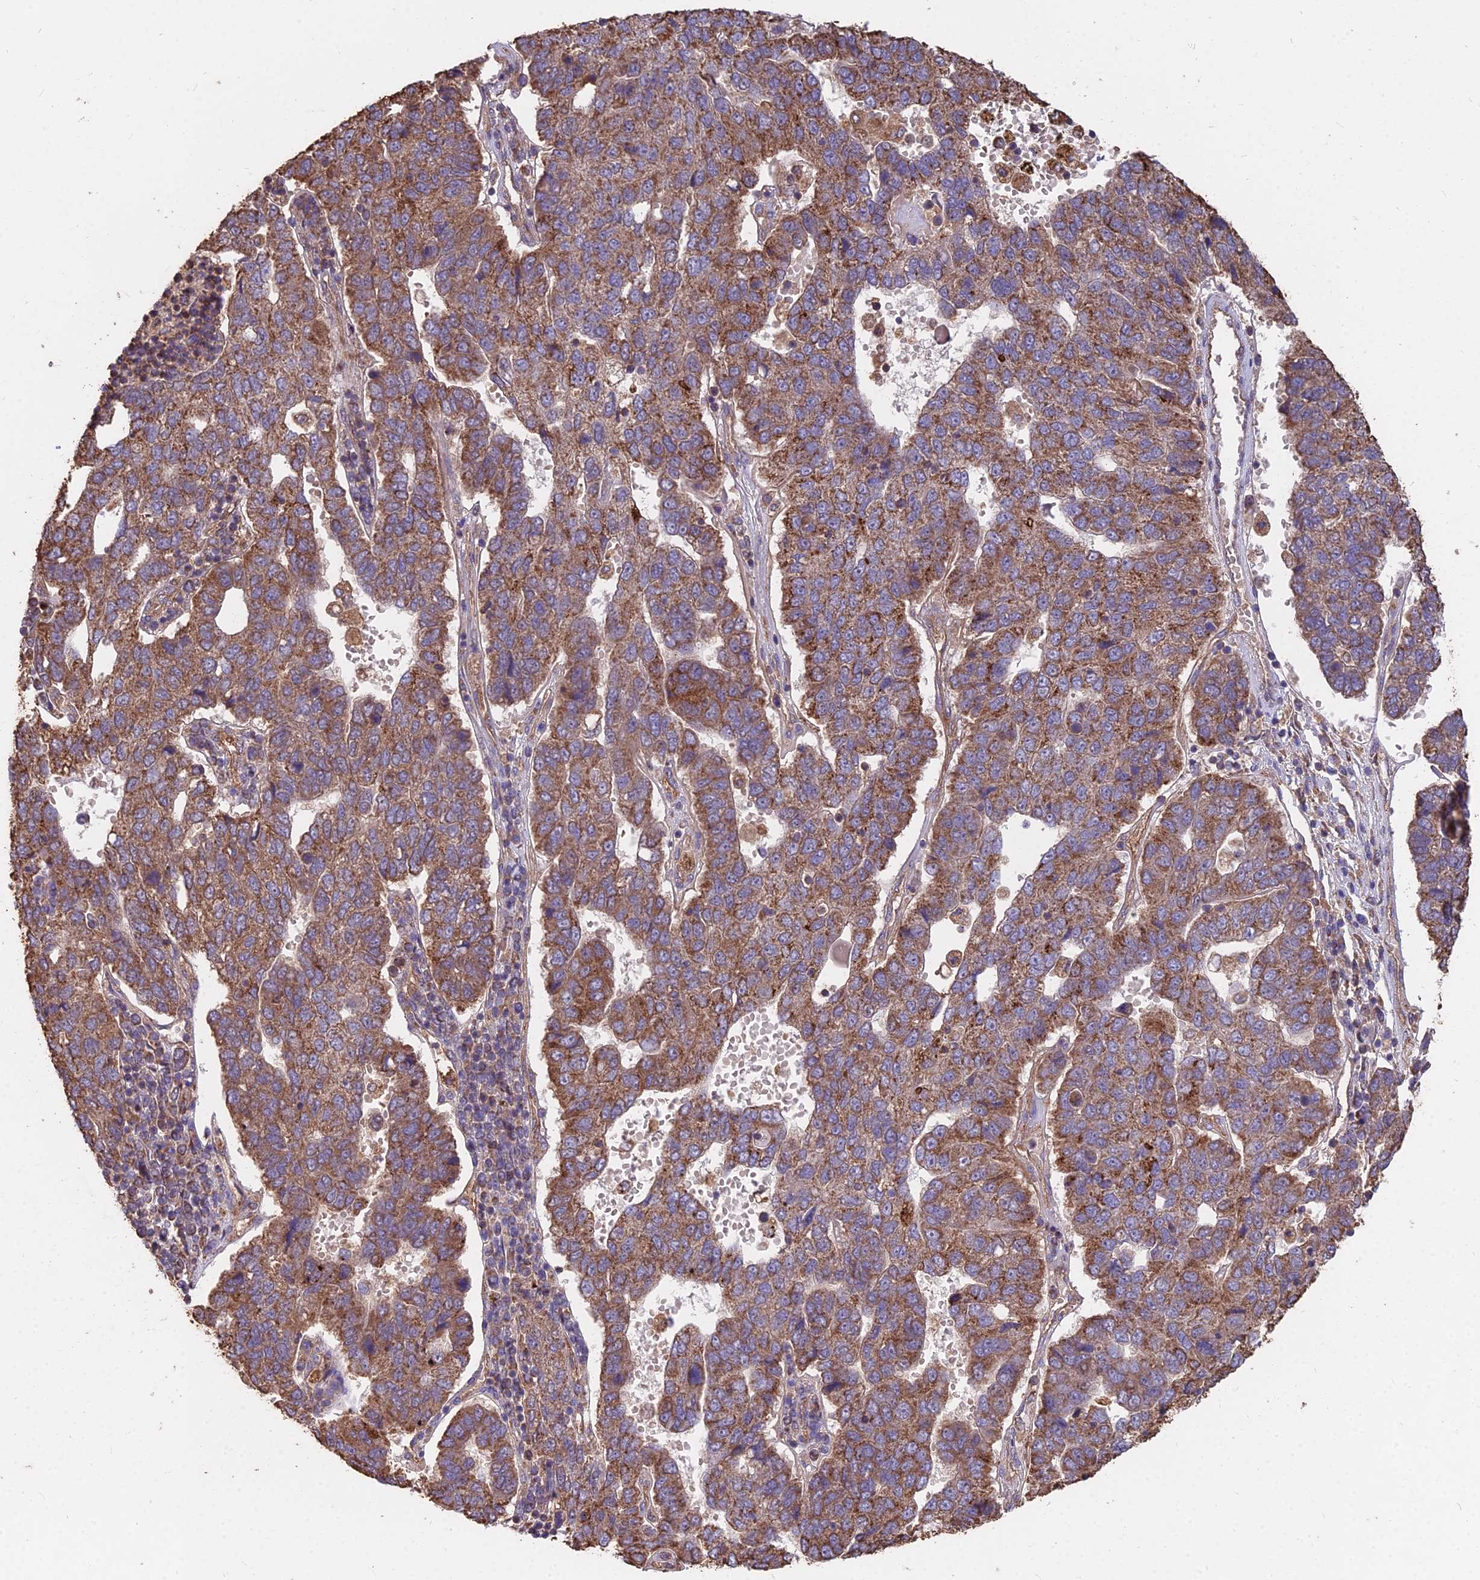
{"staining": {"intensity": "moderate", "quantity": ">75%", "location": "cytoplasmic/membranous"}, "tissue": "pancreatic cancer", "cell_type": "Tumor cells", "image_type": "cancer", "snomed": [{"axis": "morphology", "description": "Adenocarcinoma, NOS"}, {"axis": "topography", "description": "Pancreas"}], "caption": "This is a micrograph of IHC staining of pancreatic cancer (adenocarcinoma), which shows moderate staining in the cytoplasmic/membranous of tumor cells.", "gene": "CEMIP2", "patient": {"sex": "female", "age": 61}}